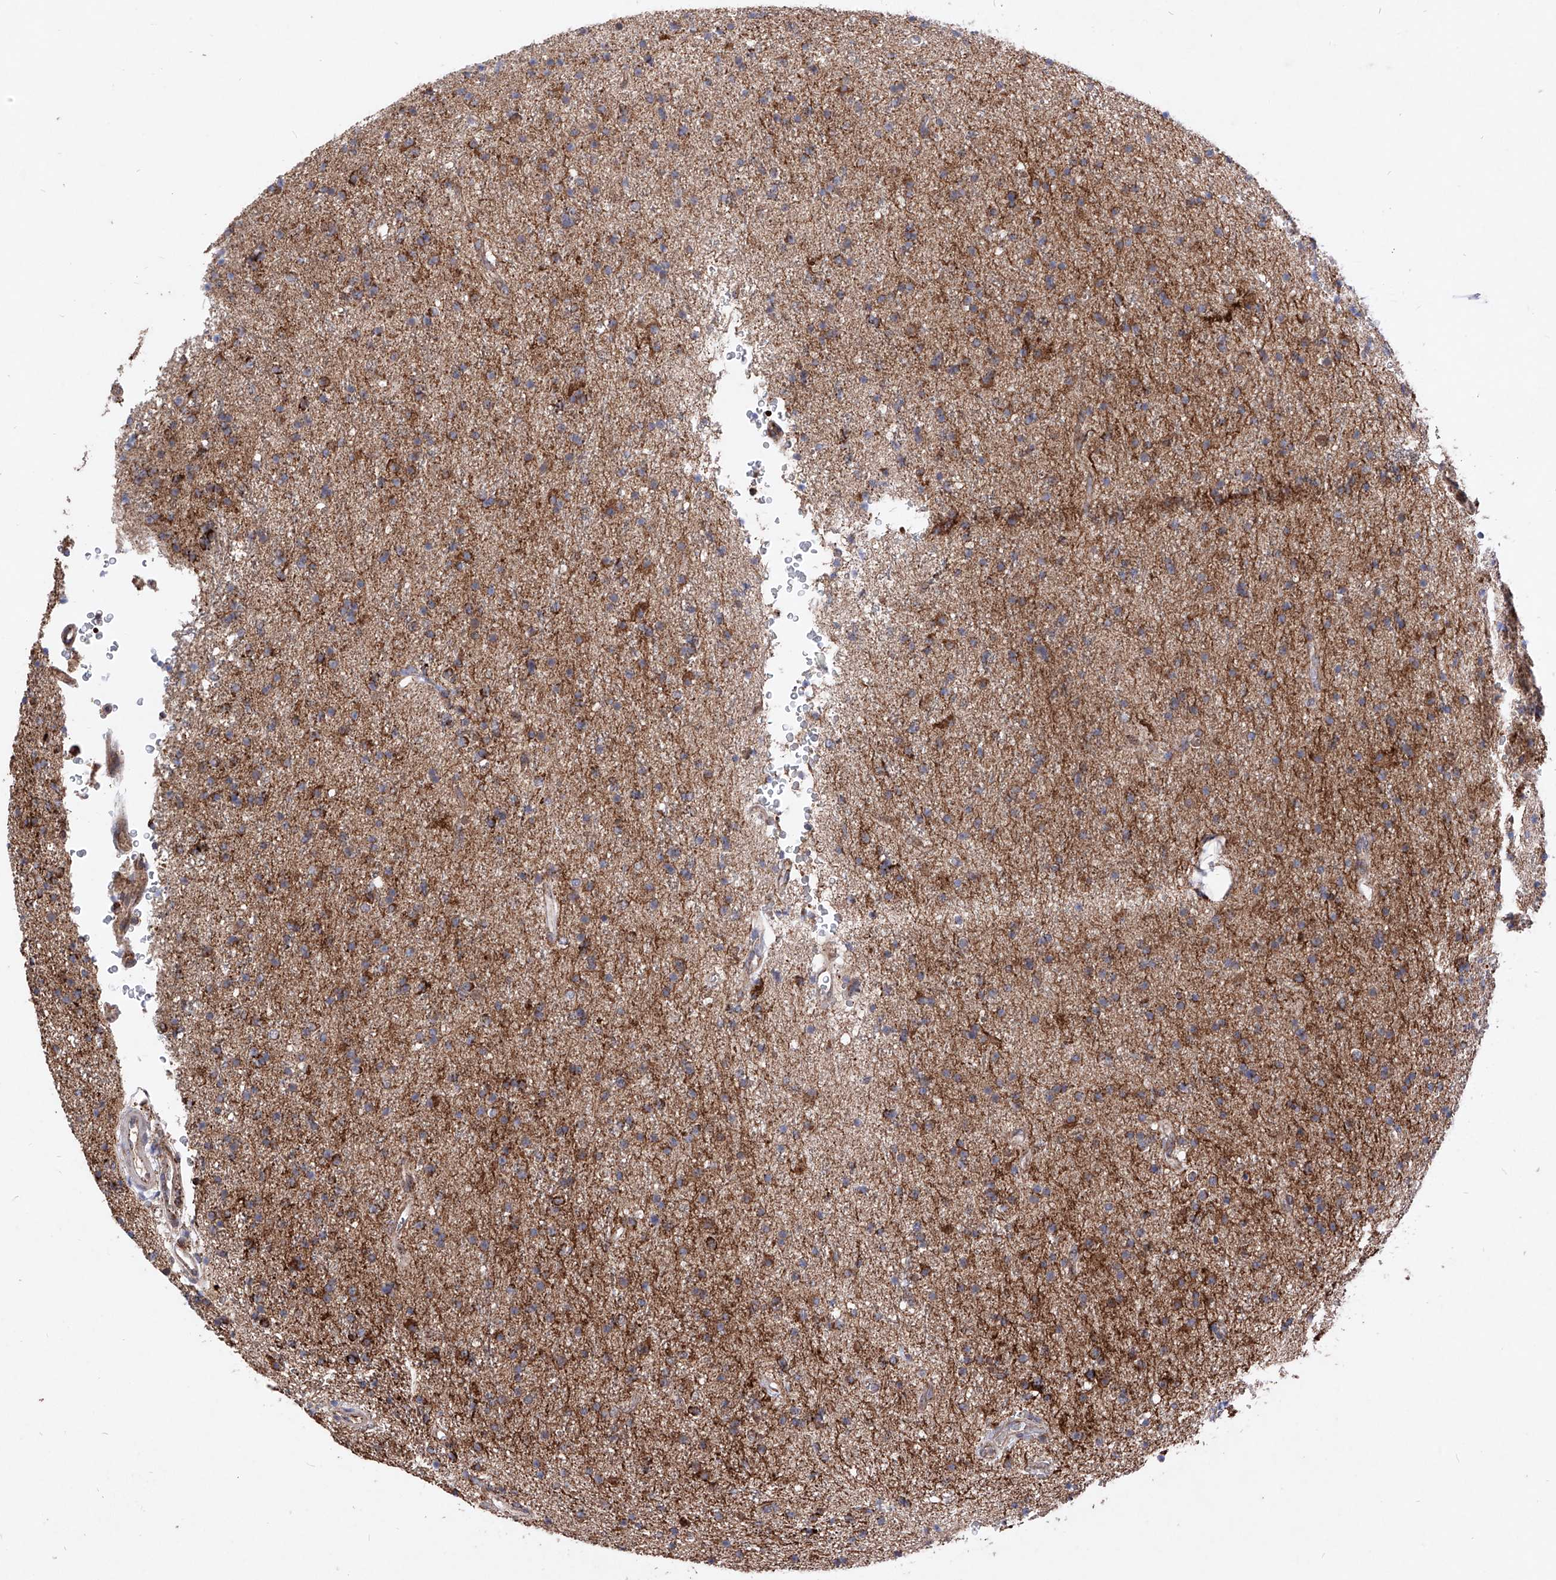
{"staining": {"intensity": "moderate", "quantity": ">75%", "location": "cytoplasmic/membranous"}, "tissue": "glioma", "cell_type": "Tumor cells", "image_type": "cancer", "snomed": [{"axis": "morphology", "description": "Glioma, malignant, High grade"}, {"axis": "topography", "description": "Brain"}], "caption": "Moderate cytoplasmic/membranous positivity is identified in about >75% of tumor cells in malignant high-grade glioma.", "gene": "SEMA6A", "patient": {"sex": "male", "age": 34}}